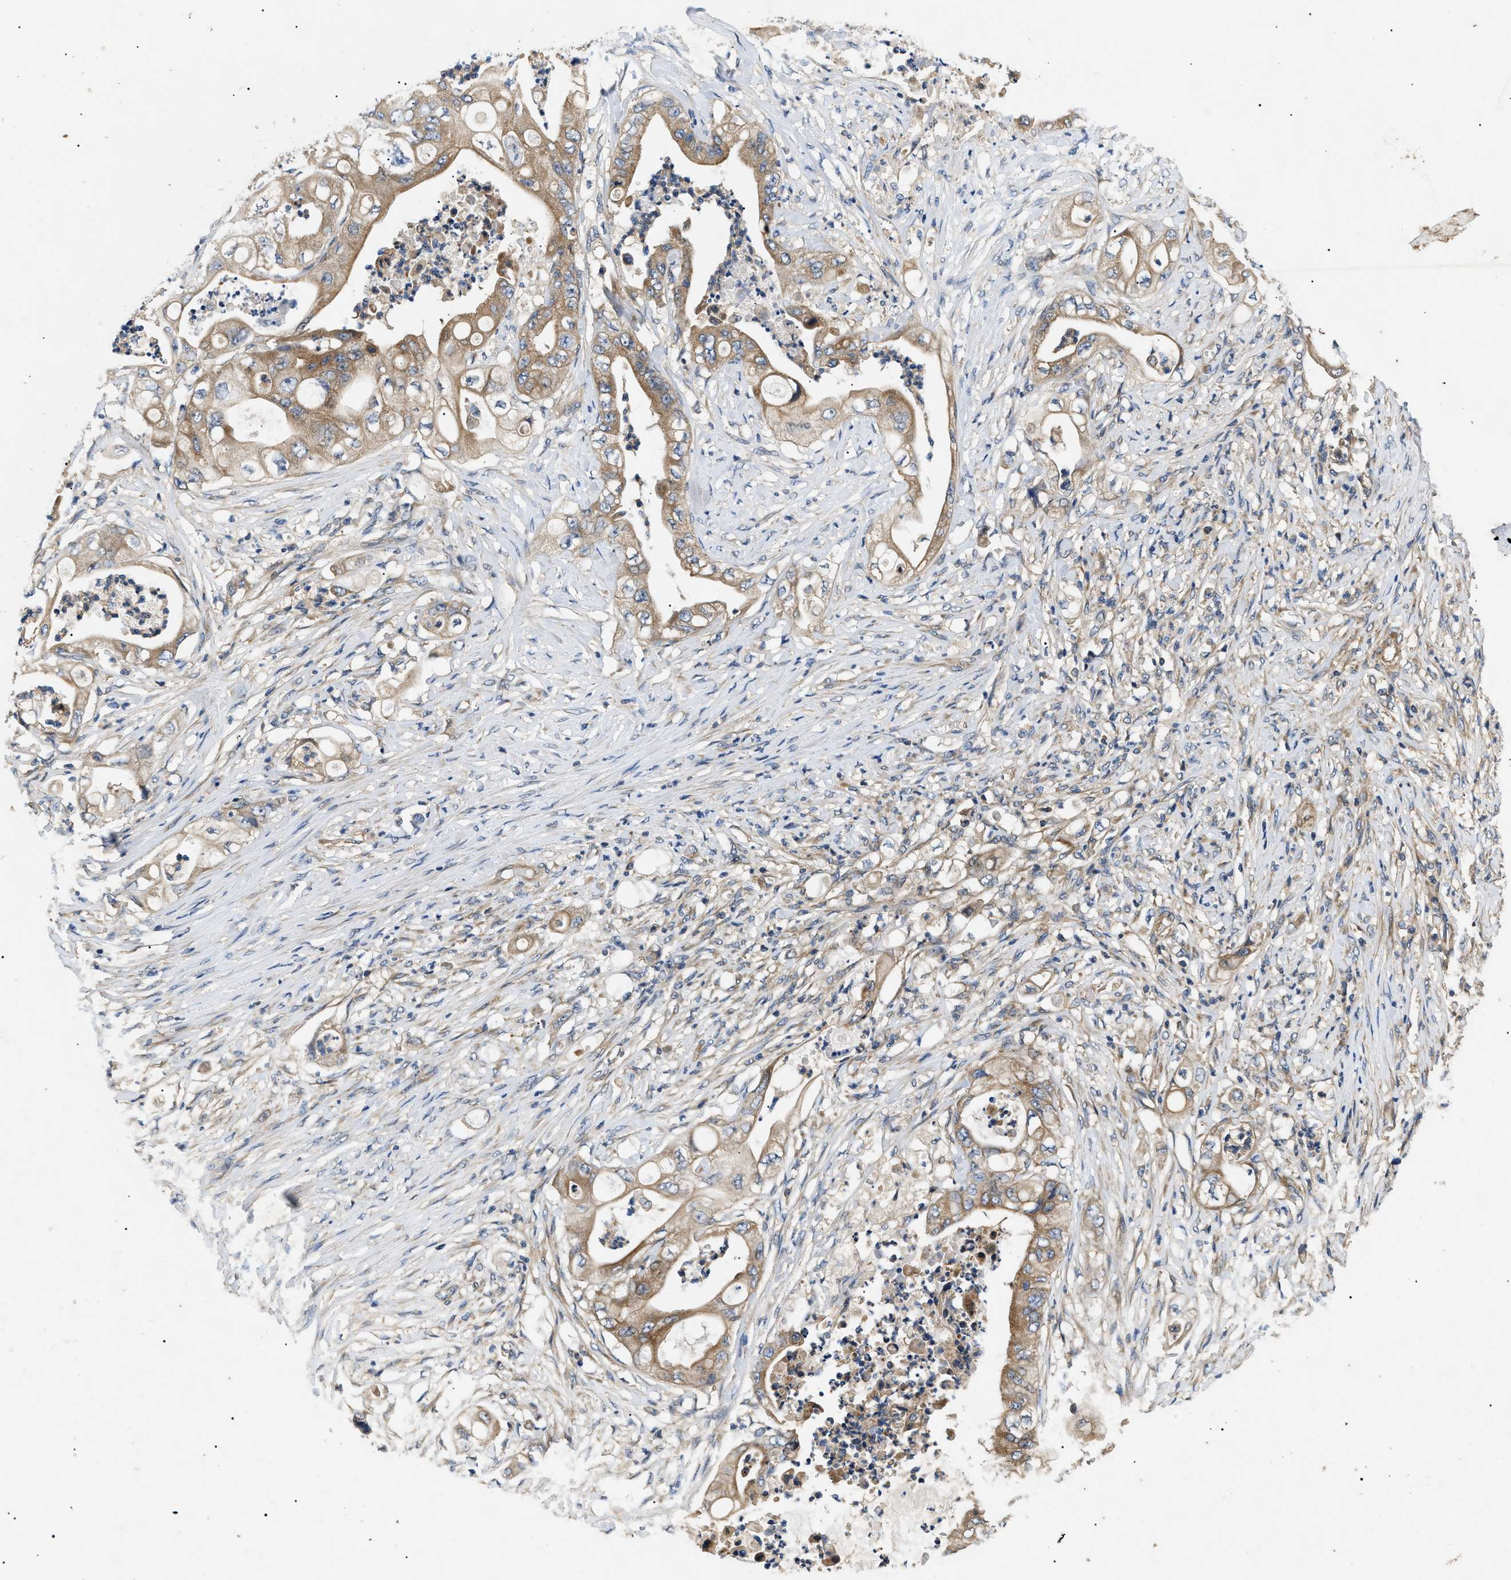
{"staining": {"intensity": "moderate", "quantity": ">75%", "location": "cytoplasmic/membranous"}, "tissue": "stomach cancer", "cell_type": "Tumor cells", "image_type": "cancer", "snomed": [{"axis": "morphology", "description": "Adenocarcinoma, NOS"}, {"axis": "topography", "description": "Stomach"}], "caption": "Stomach cancer (adenocarcinoma) was stained to show a protein in brown. There is medium levels of moderate cytoplasmic/membranous expression in approximately >75% of tumor cells. (brown staining indicates protein expression, while blue staining denotes nuclei).", "gene": "PPM1B", "patient": {"sex": "female", "age": 73}}